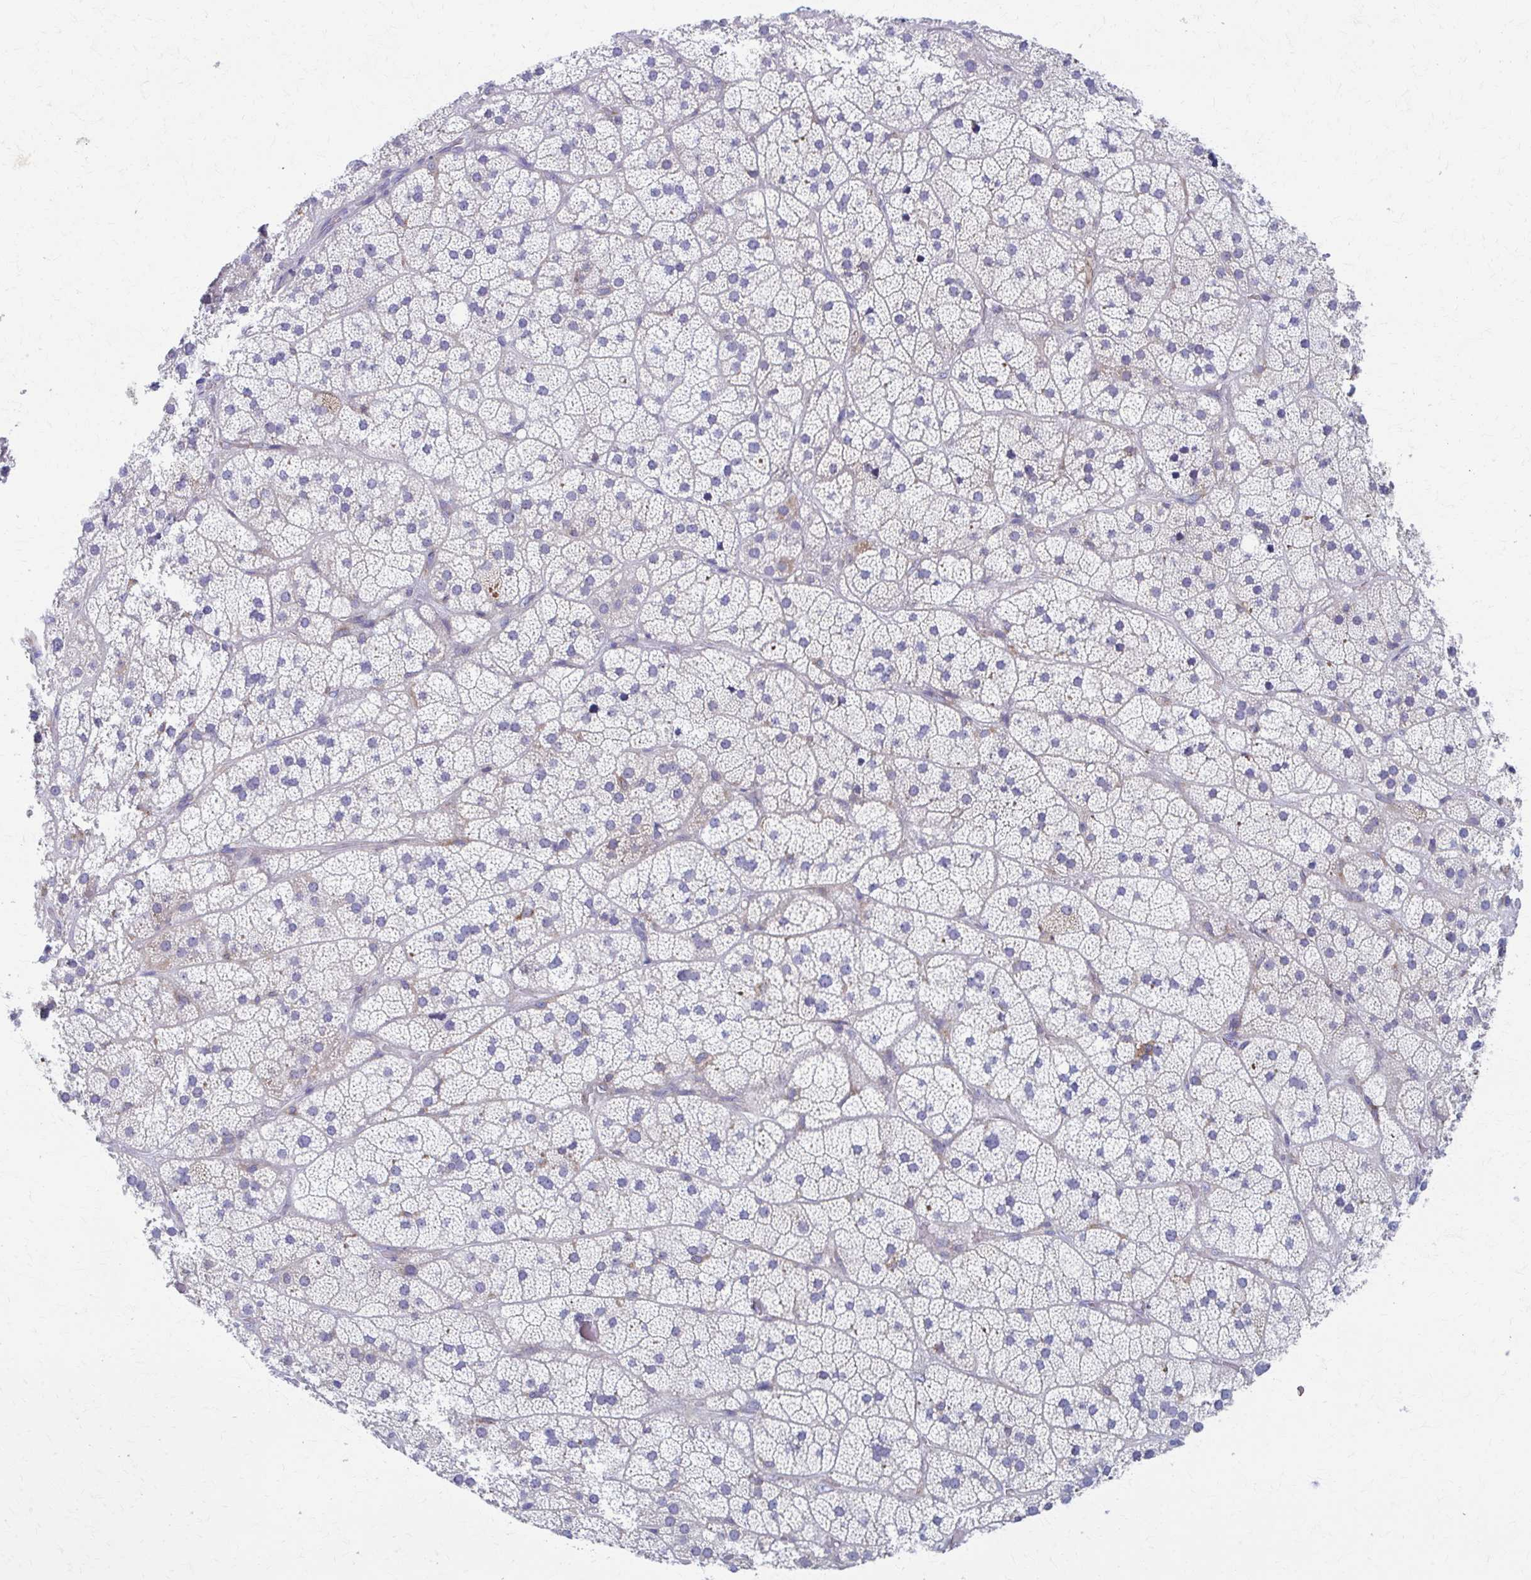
{"staining": {"intensity": "negative", "quantity": "none", "location": "none"}, "tissue": "adrenal gland", "cell_type": "Glandular cells", "image_type": "normal", "snomed": [{"axis": "morphology", "description": "Normal tissue, NOS"}, {"axis": "topography", "description": "Adrenal gland"}], "caption": "DAB (3,3'-diaminobenzidine) immunohistochemical staining of normal human adrenal gland demonstrates no significant expression in glandular cells.", "gene": "SPATS2L", "patient": {"sex": "male", "age": 57}}